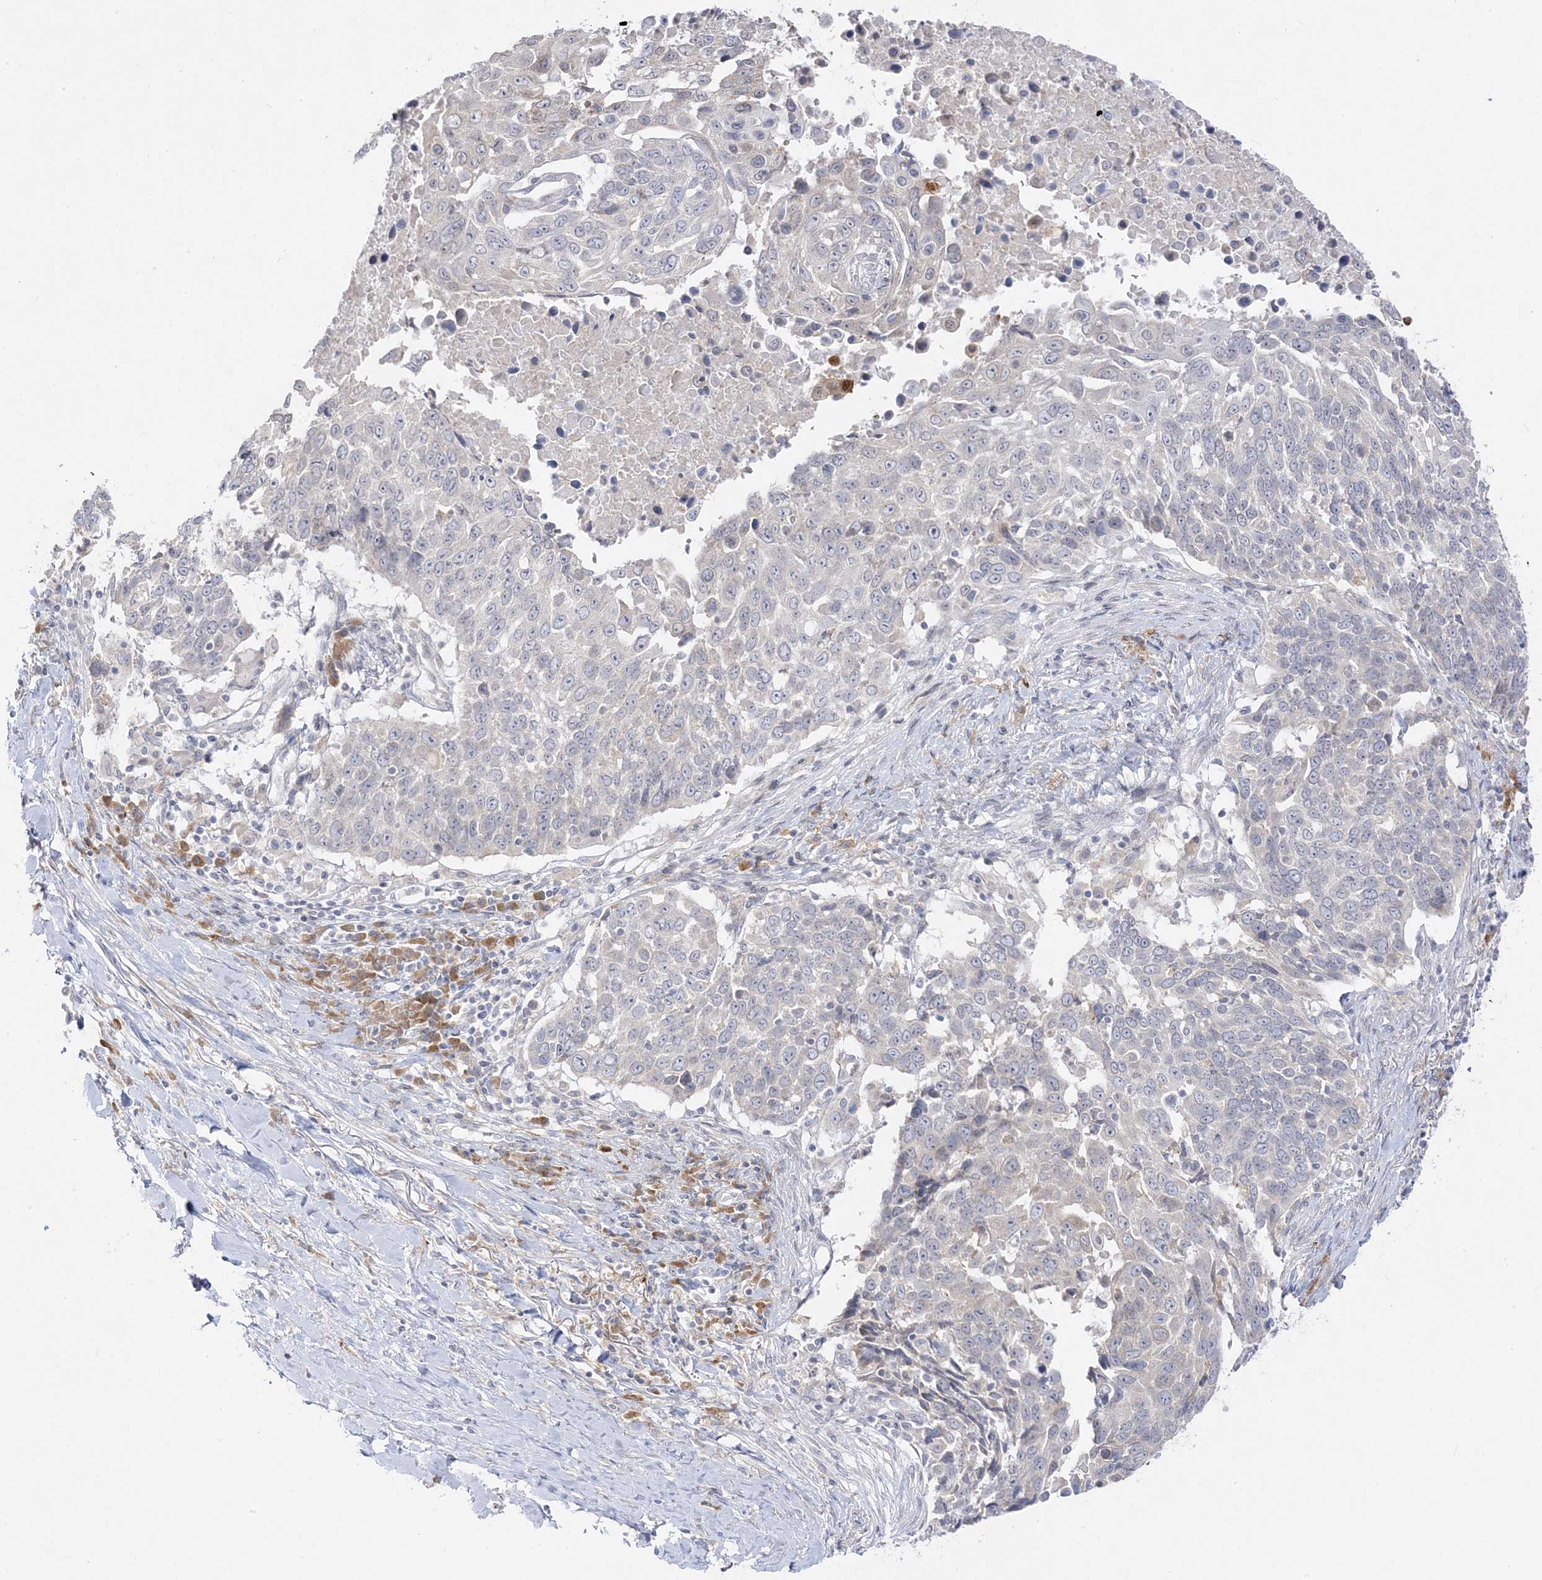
{"staining": {"intensity": "negative", "quantity": "none", "location": "none"}, "tissue": "lung cancer", "cell_type": "Tumor cells", "image_type": "cancer", "snomed": [{"axis": "morphology", "description": "Squamous cell carcinoma, NOS"}, {"axis": "topography", "description": "Lung"}], "caption": "The image reveals no significant positivity in tumor cells of lung cancer. (Brightfield microscopy of DAB immunohistochemistry (IHC) at high magnification).", "gene": "C2CD2", "patient": {"sex": "male", "age": 66}}